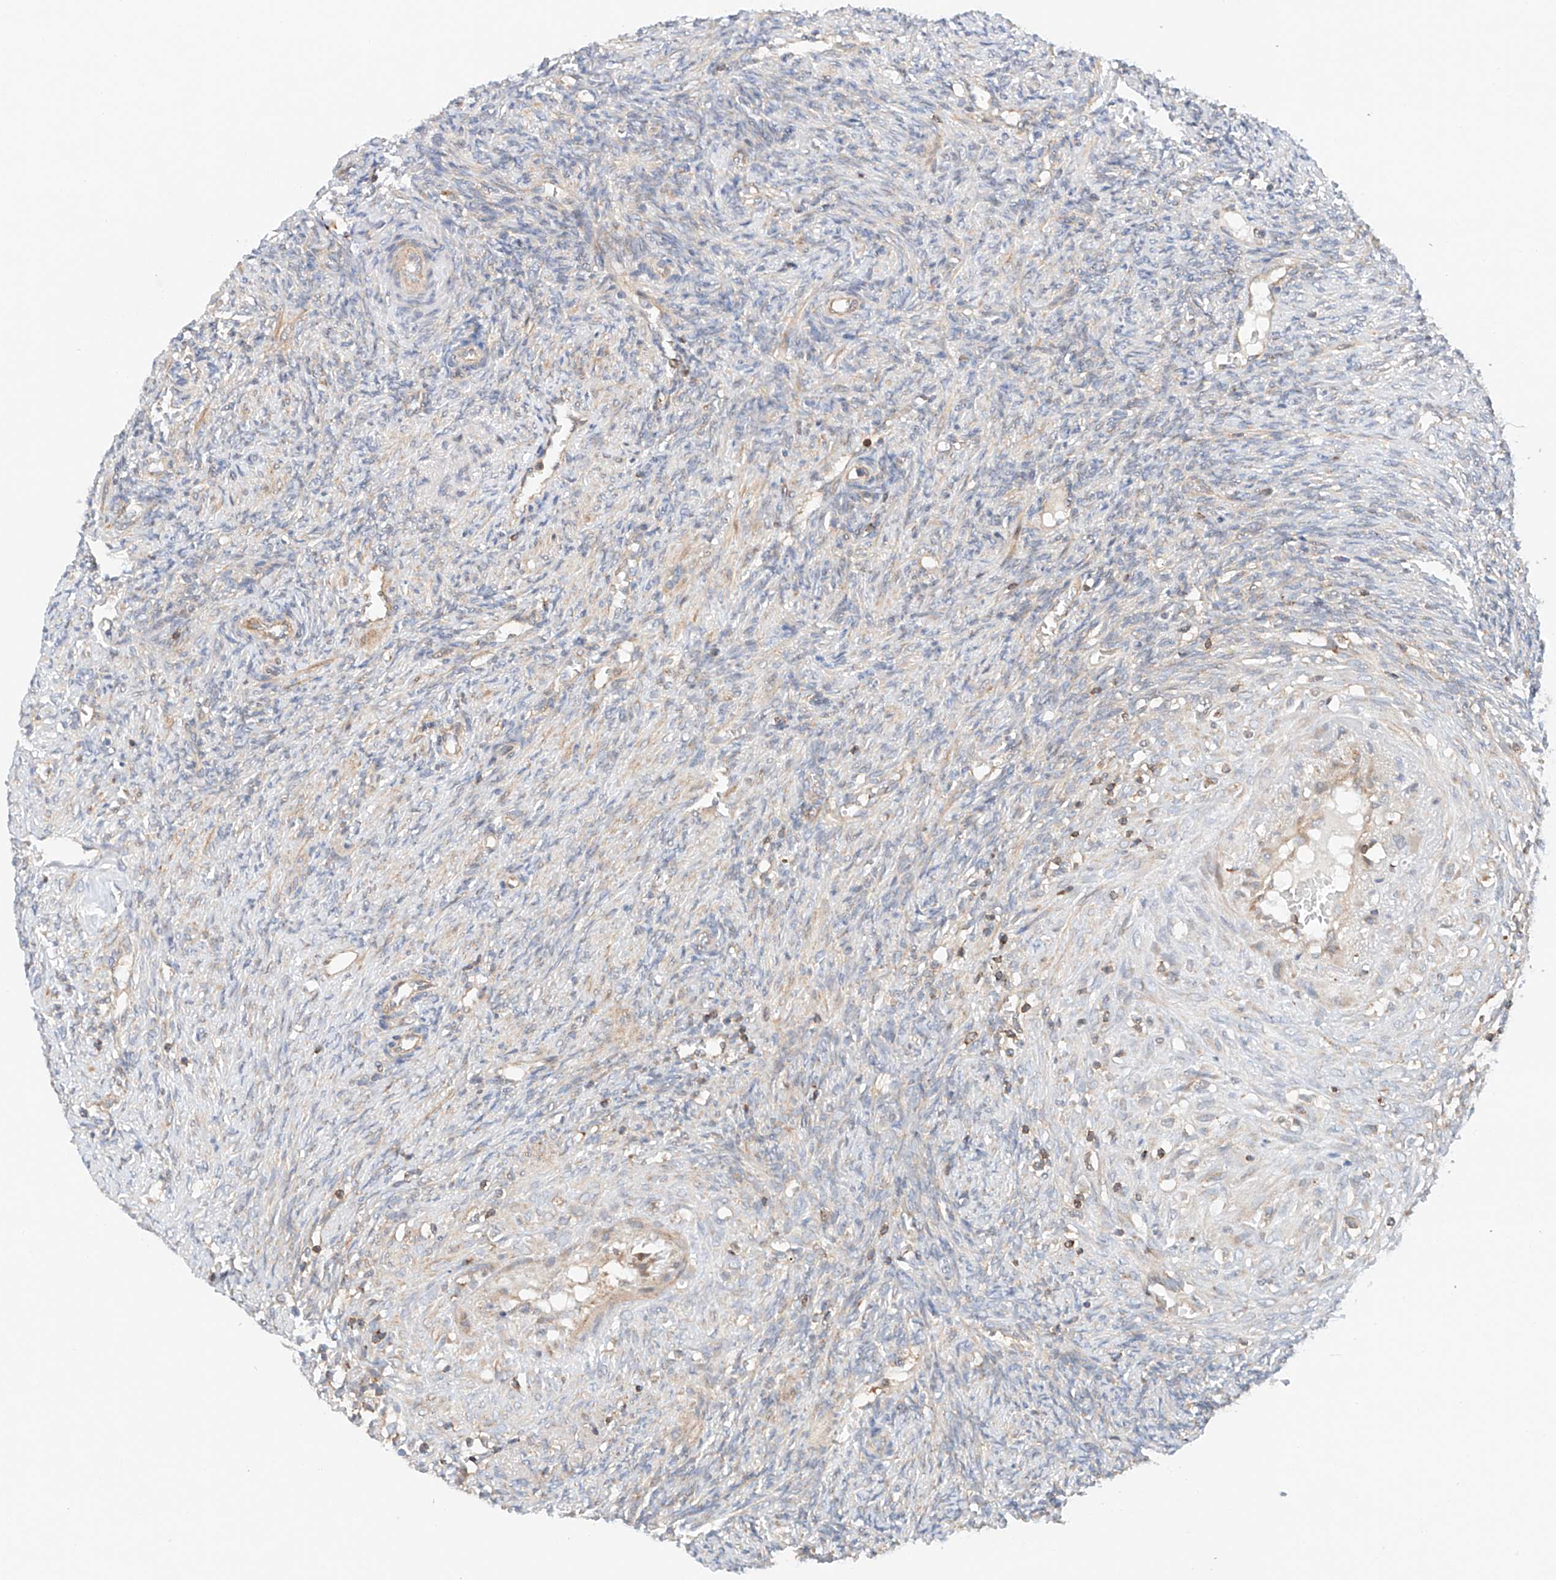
{"staining": {"intensity": "negative", "quantity": "none", "location": "none"}, "tissue": "ovary", "cell_type": "Ovarian stroma cells", "image_type": "normal", "snomed": [{"axis": "morphology", "description": "Normal tissue, NOS"}, {"axis": "topography", "description": "Ovary"}], "caption": "A high-resolution histopathology image shows IHC staining of unremarkable ovary, which exhibits no significant staining in ovarian stroma cells. Brightfield microscopy of immunohistochemistry stained with DAB (3,3'-diaminobenzidine) (brown) and hematoxylin (blue), captured at high magnification.", "gene": "MFN2", "patient": {"sex": "female", "age": 41}}